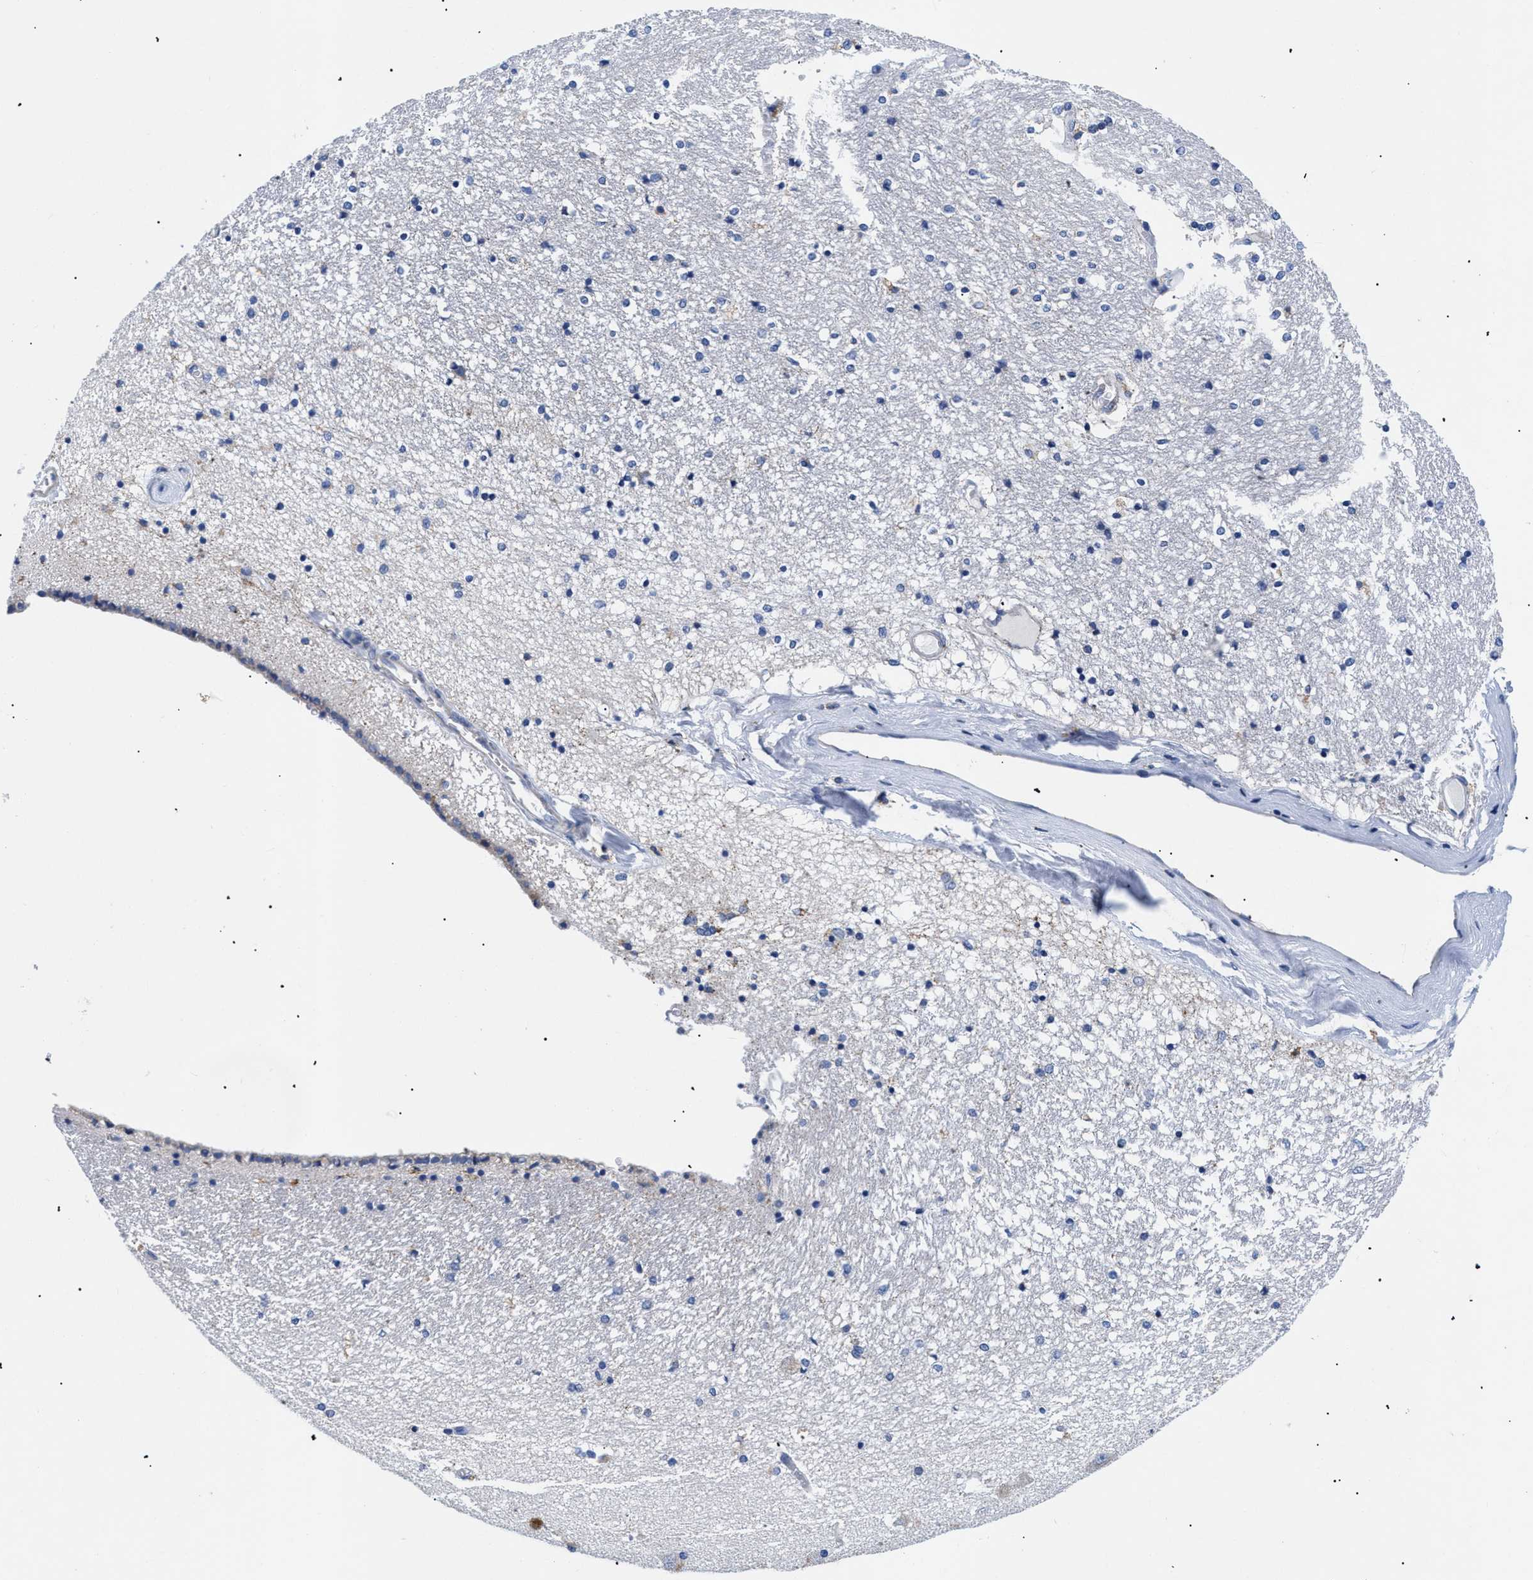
{"staining": {"intensity": "negative", "quantity": "none", "location": "none"}, "tissue": "hippocampus", "cell_type": "Glial cells", "image_type": "normal", "snomed": [{"axis": "morphology", "description": "Normal tissue, NOS"}, {"axis": "topography", "description": "Hippocampus"}], "caption": "Hippocampus stained for a protein using immunohistochemistry shows no positivity glial cells.", "gene": "GPR149", "patient": {"sex": "female", "age": 54}}